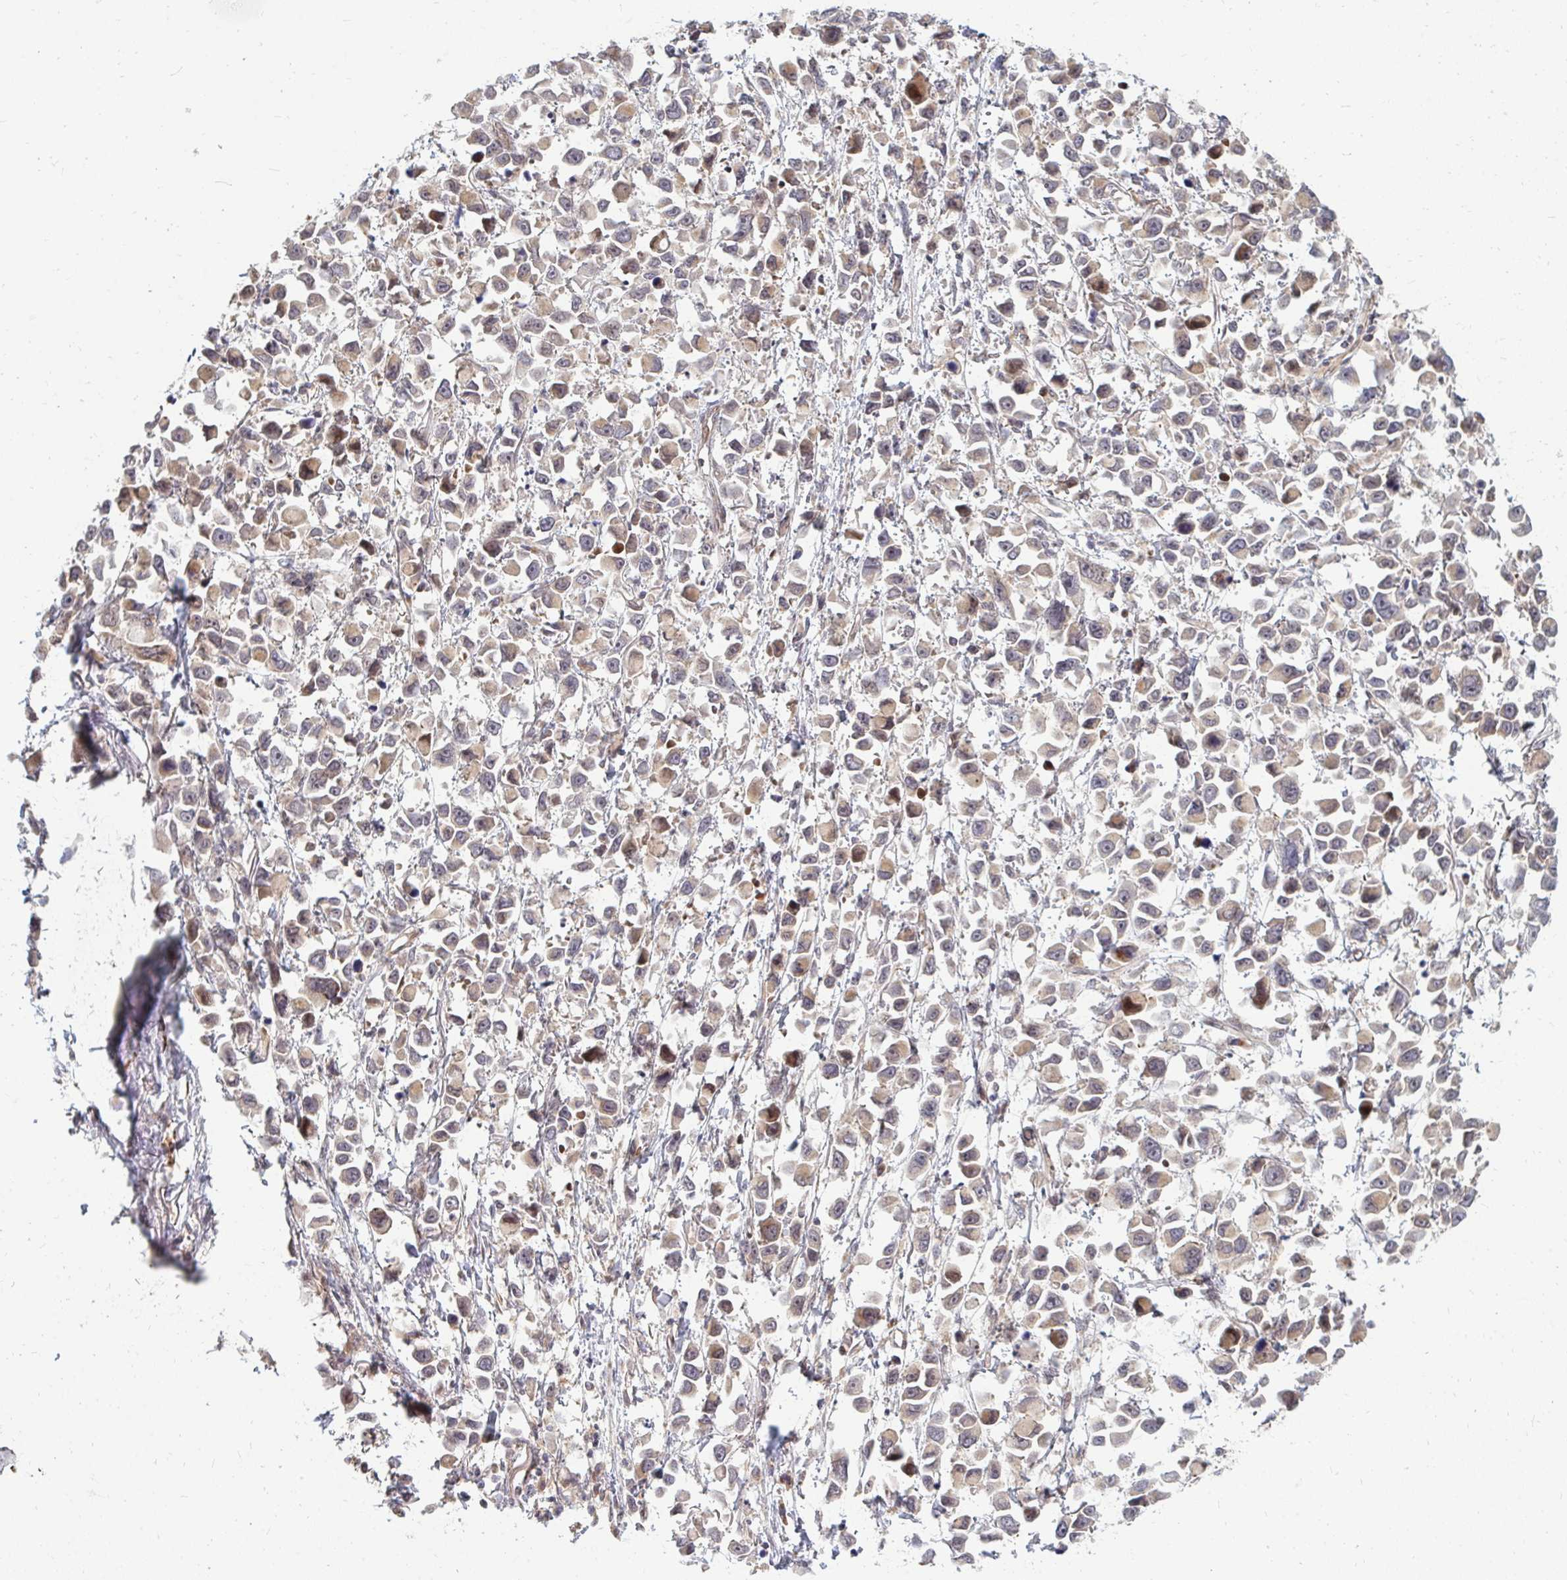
{"staining": {"intensity": "weak", "quantity": "<25%", "location": "cytoplasmic/membranous"}, "tissue": "stomach cancer", "cell_type": "Tumor cells", "image_type": "cancer", "snomed": [{"axis": "morphology", "description": "Adenocarcinoma, NOS"}, {"axis": "topography", "description": "Stomach"}], "caption": "Stomach cancer was stained to show a protein in brown. There is no significant expression in tumor cells.", "gene": "ZNF285", "patient": {"sex": "female", "age": 81}}